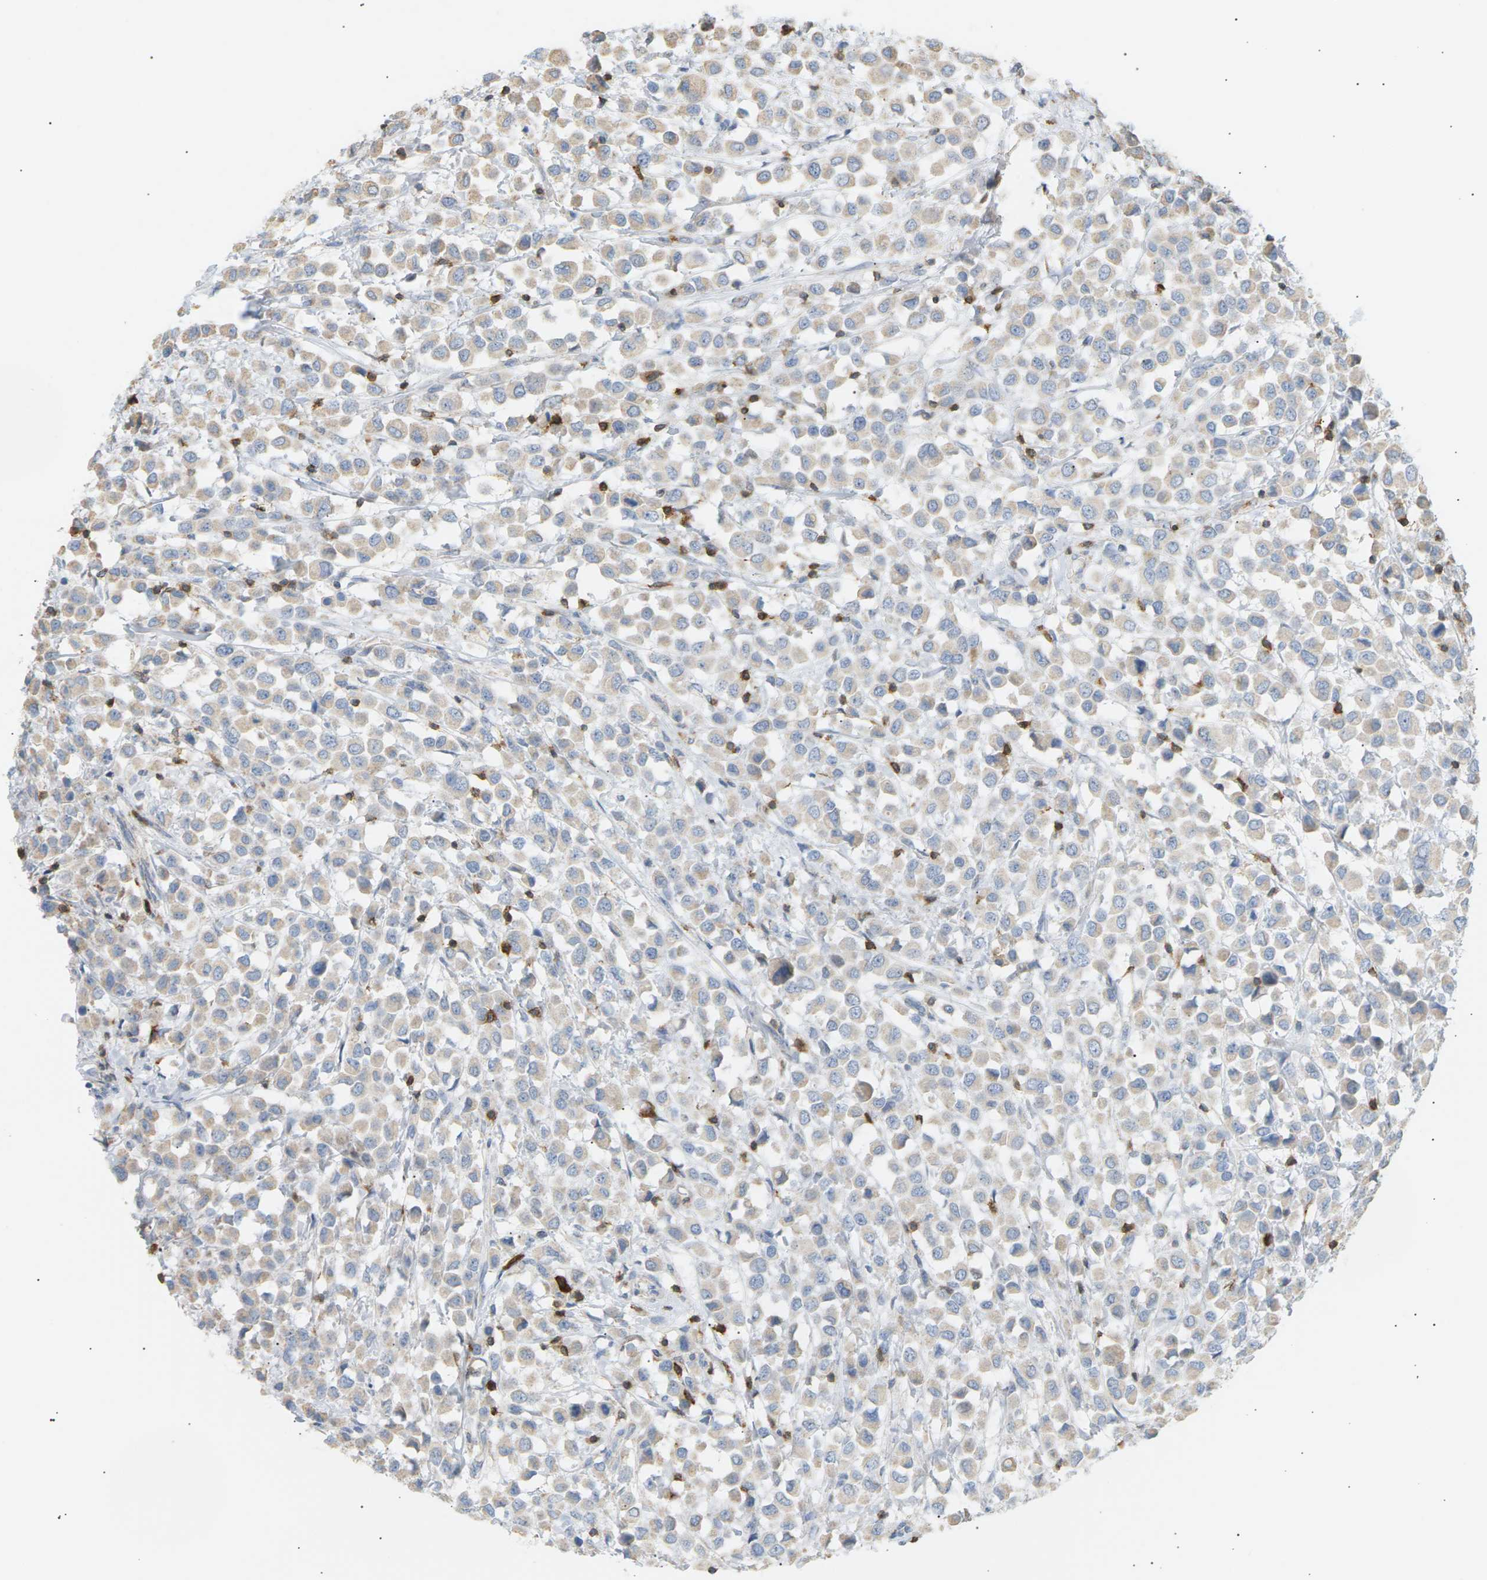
{"staining": {"intensity": "weak", "quantity": "<25%", "location": "cytoplasmic/membranous"}, "tissue": "breast cancer", "cell_type": "Tumor cells", "image_type": "cancer", "snomed": [{"axis": "morphology", "description": "Duct carcinoma"}, {"axis": "topography", "description": "Breast"}], "caption": "There is no significant positivity in tumor cells of breast cancer (infiltrating ductal carcinoma).", "gene": "LIME1", "patient": {"sex": "female", "age": 61}}